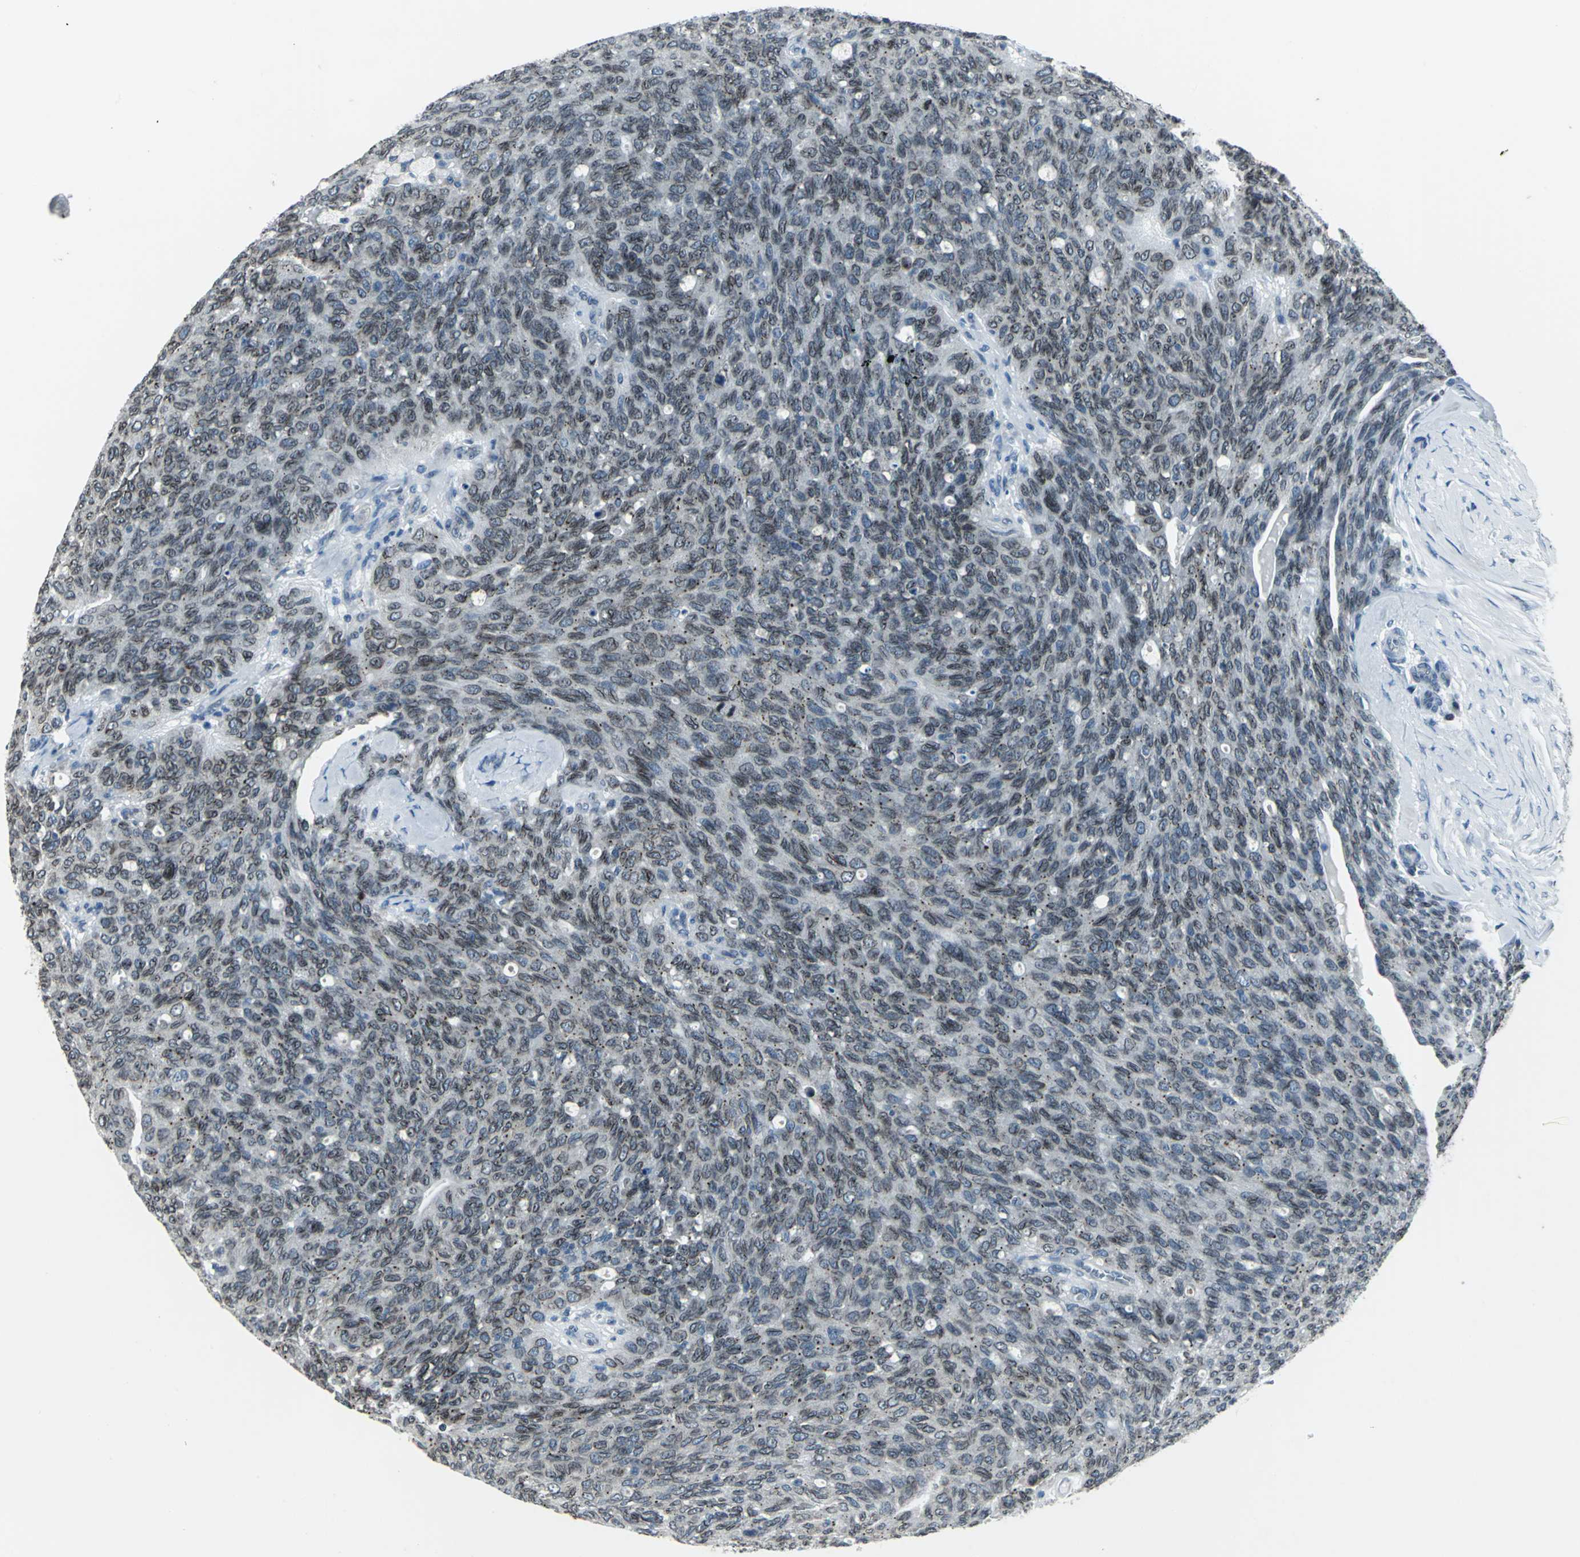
{"staining": {"intensity": "weak", "quantity": ">75%", "location": "nuclear"}, "tissue": "ovarian cancer", "cell_type": "Tumor cells", "image_type": "cancer", "snomed": [{"axis": "morphology", "description": "Carcinoma, endometroid"}, {"axis": "topography", "description": "Ovary"}], "caption": "Immunohistochemistry (IHC) of human endometroid carcinoma (ovarian) shows low levels of weak nuclear positivity in about >75% of tumor cells.", "gene": "SNUPN", "patient": {"sex": "female", "age": 60}}